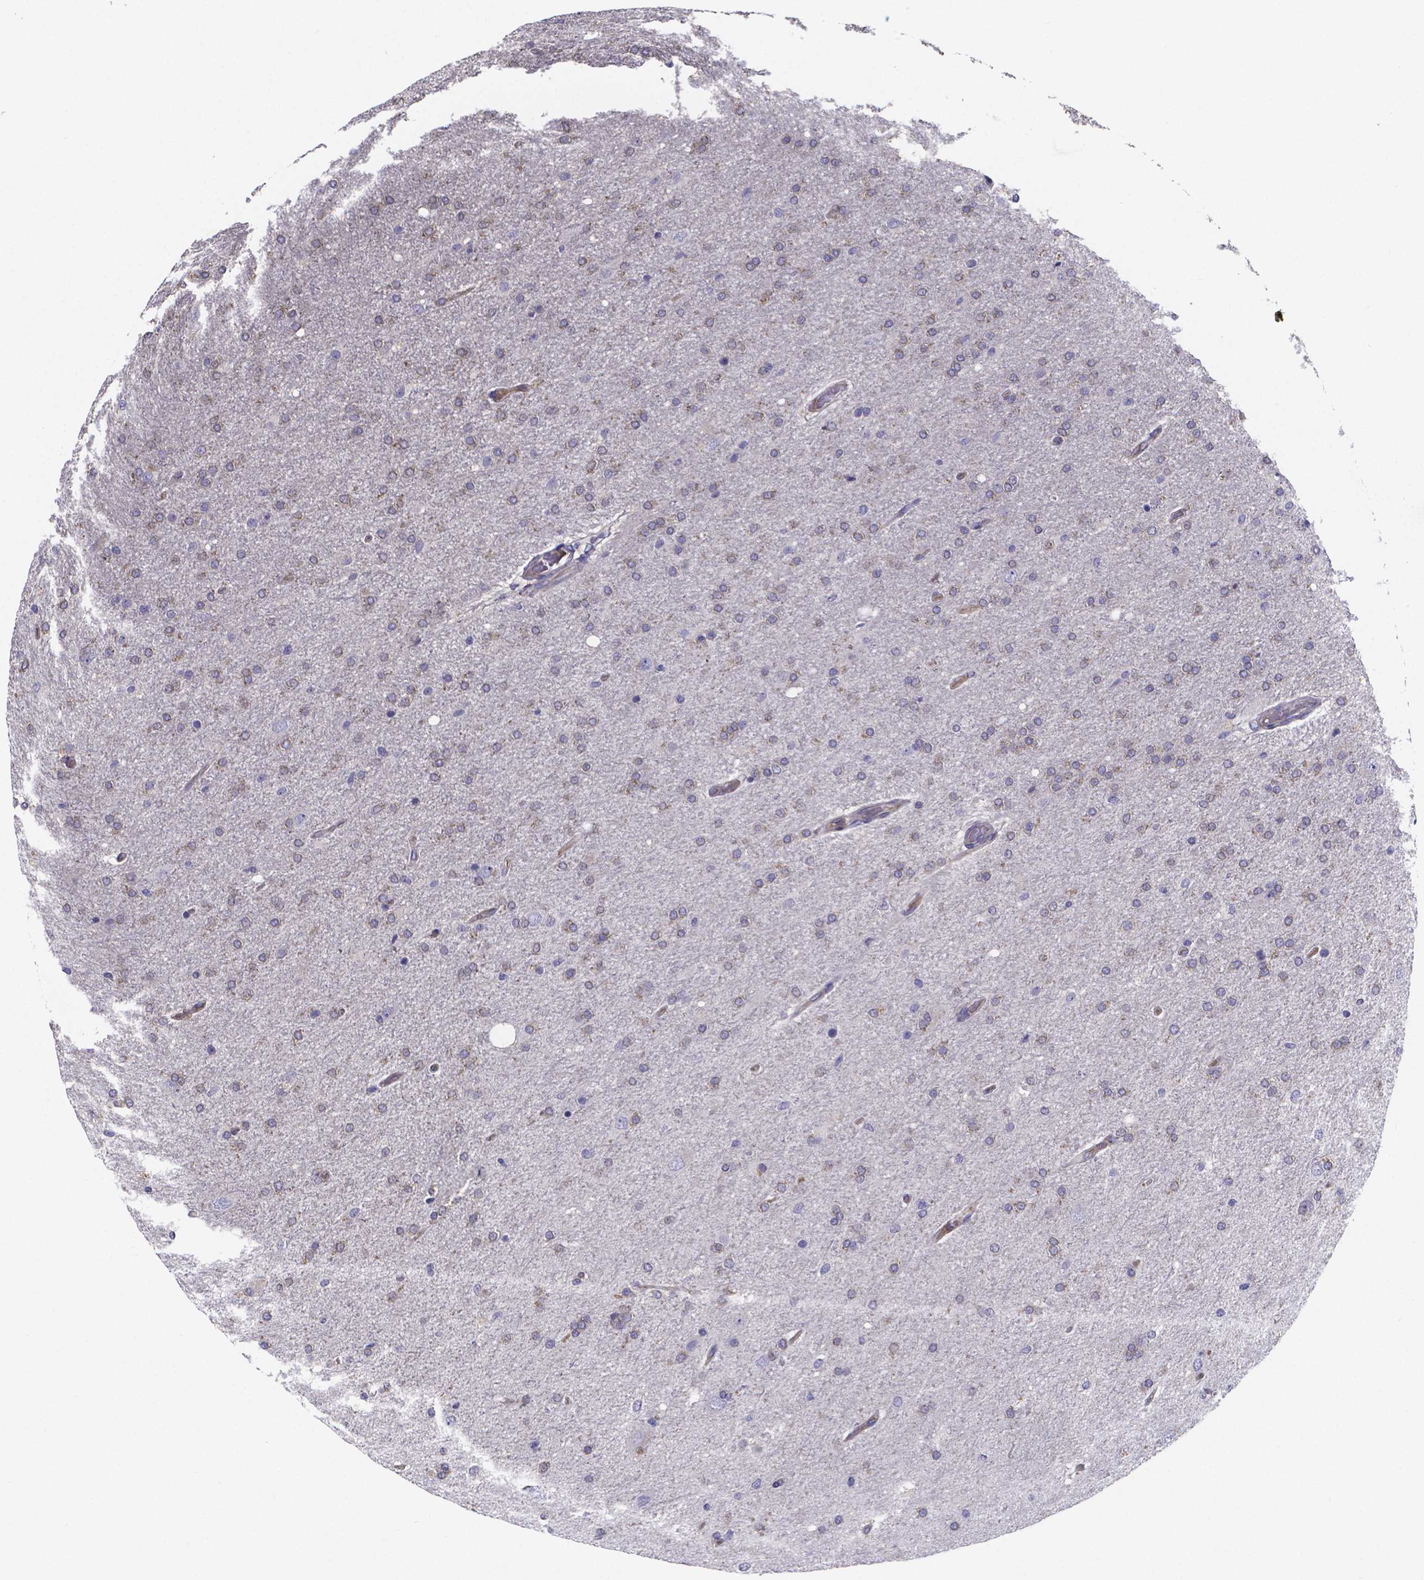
{"staining": {"intensity": "weak", "quantity": "25%-75%", "location": "cytoplasmic/membranous"}, "tissue": "glioma", "cell_type": "Tumor cells", "image_type": "cancer", "snomed": [{"axis": "morphology", "description": "Glioma, malignant, High grade"}, {"axis": "topography", "description": "Cerebral cortex"}], "caption": "Human glioma stained with a brown dye displays weak cytoplasmic/membranous positive expression in approximately 25%-75% of tumor cells.", "gene": "SFRP4", "patient": {"sex": "male", "age": 70}}